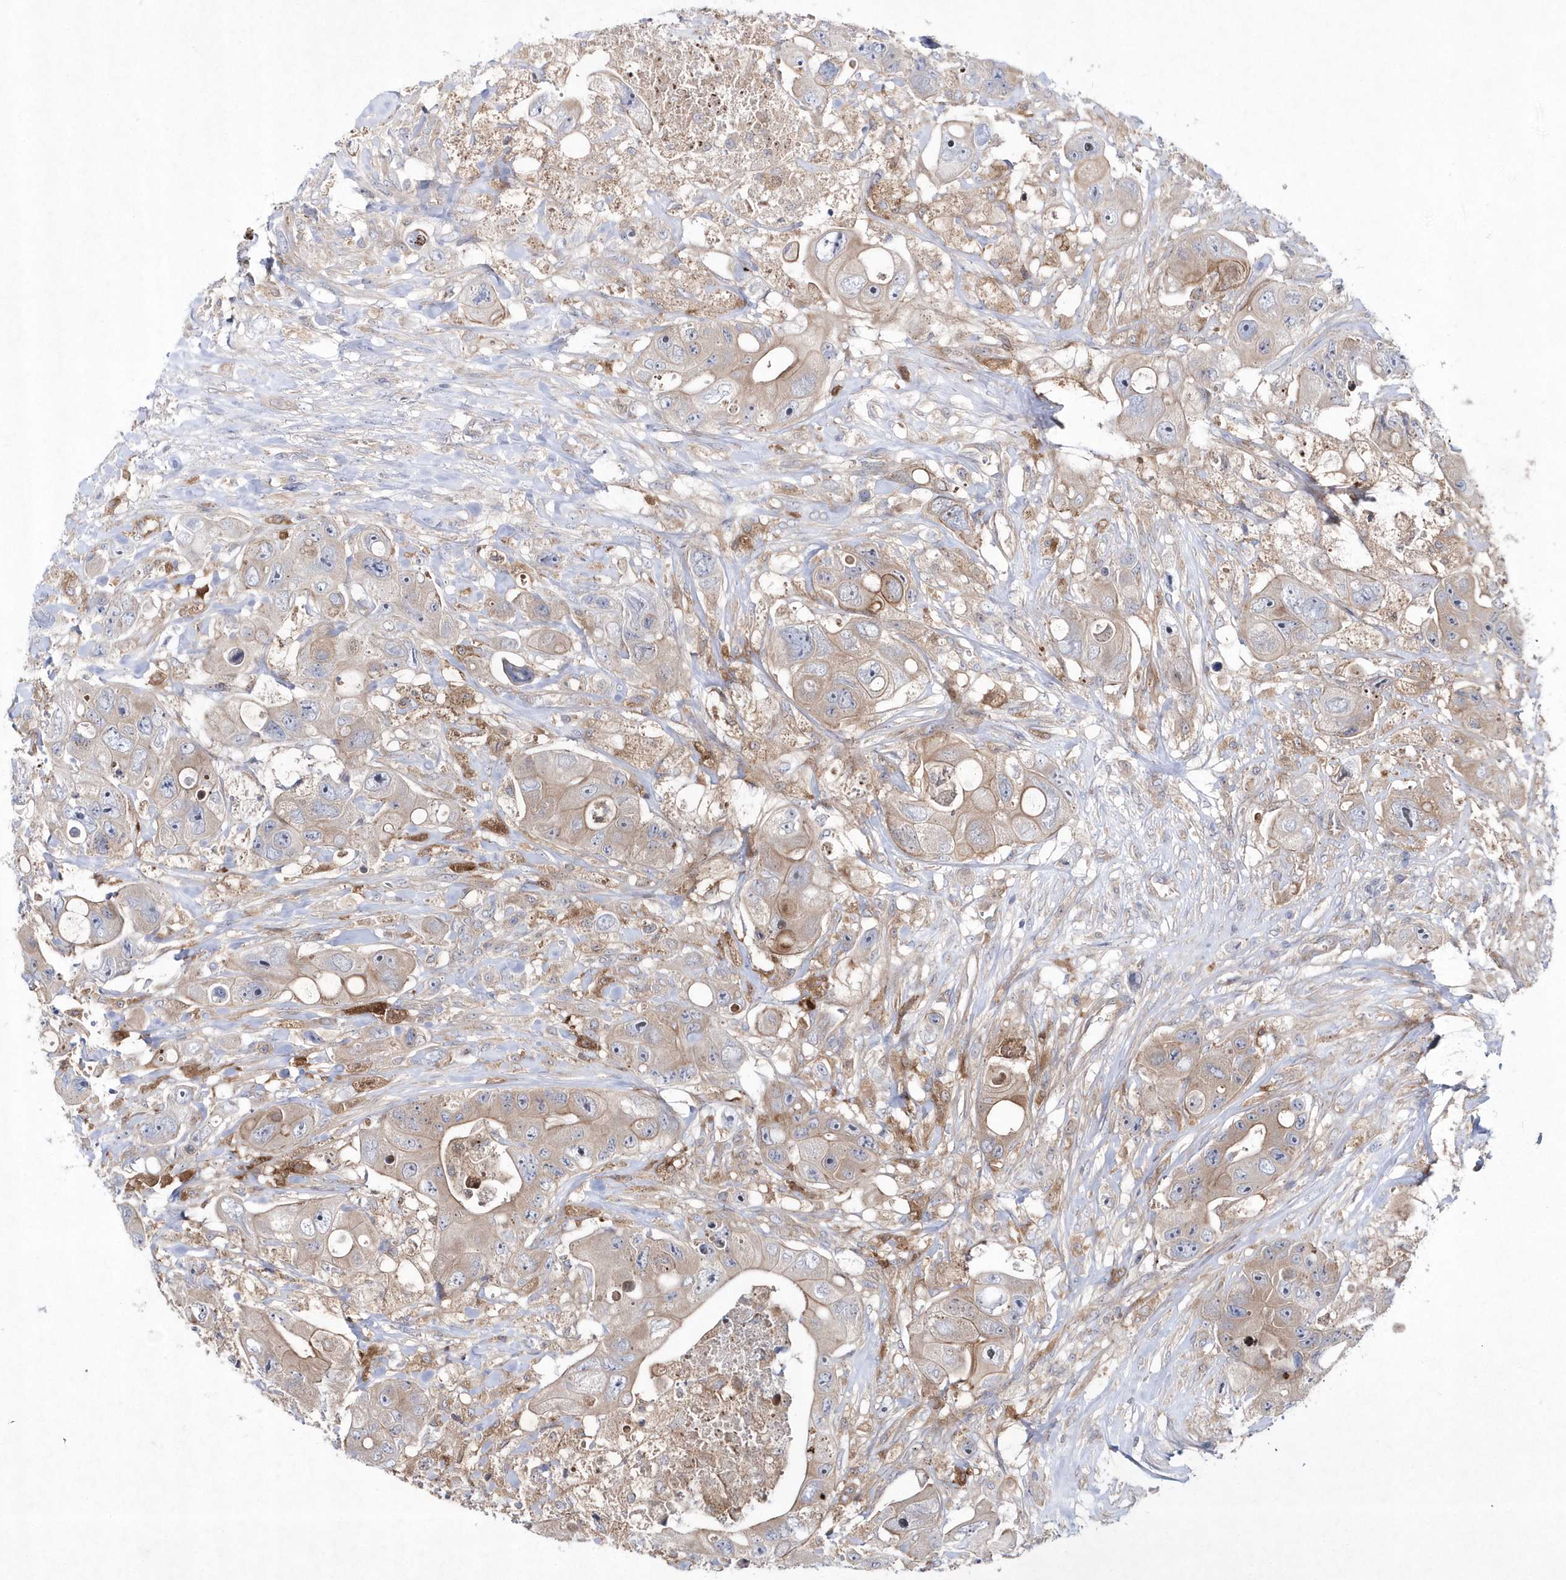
{"staining": {"intensity": "weak", "quantity": "25%-75%", "location": "cytoplasmic/membranous"}, "tissue": "colorectal cancer", "cell_type": "Tumor cells", "image_type": "cancer", "snomed": [{"axis": "morphology", "description": "Adenocarcinoma, NOS"}, {"axis": "topography", "description": "Colon"}], "caption": "A photomicrograph of colorectal cancer (adenocarcinoma) stained for a protein exhibits weak cytoplasmic/membranous brown staining in tumor cells. The protein of interest is stained brown, and the nuclei are stained in blue (DAB (3,3'-diaminobenzidine) IHC with brightfield microscopy, high magnification).", "gene": "DSPP", "patient": {"sex": "female", "age": 46}}